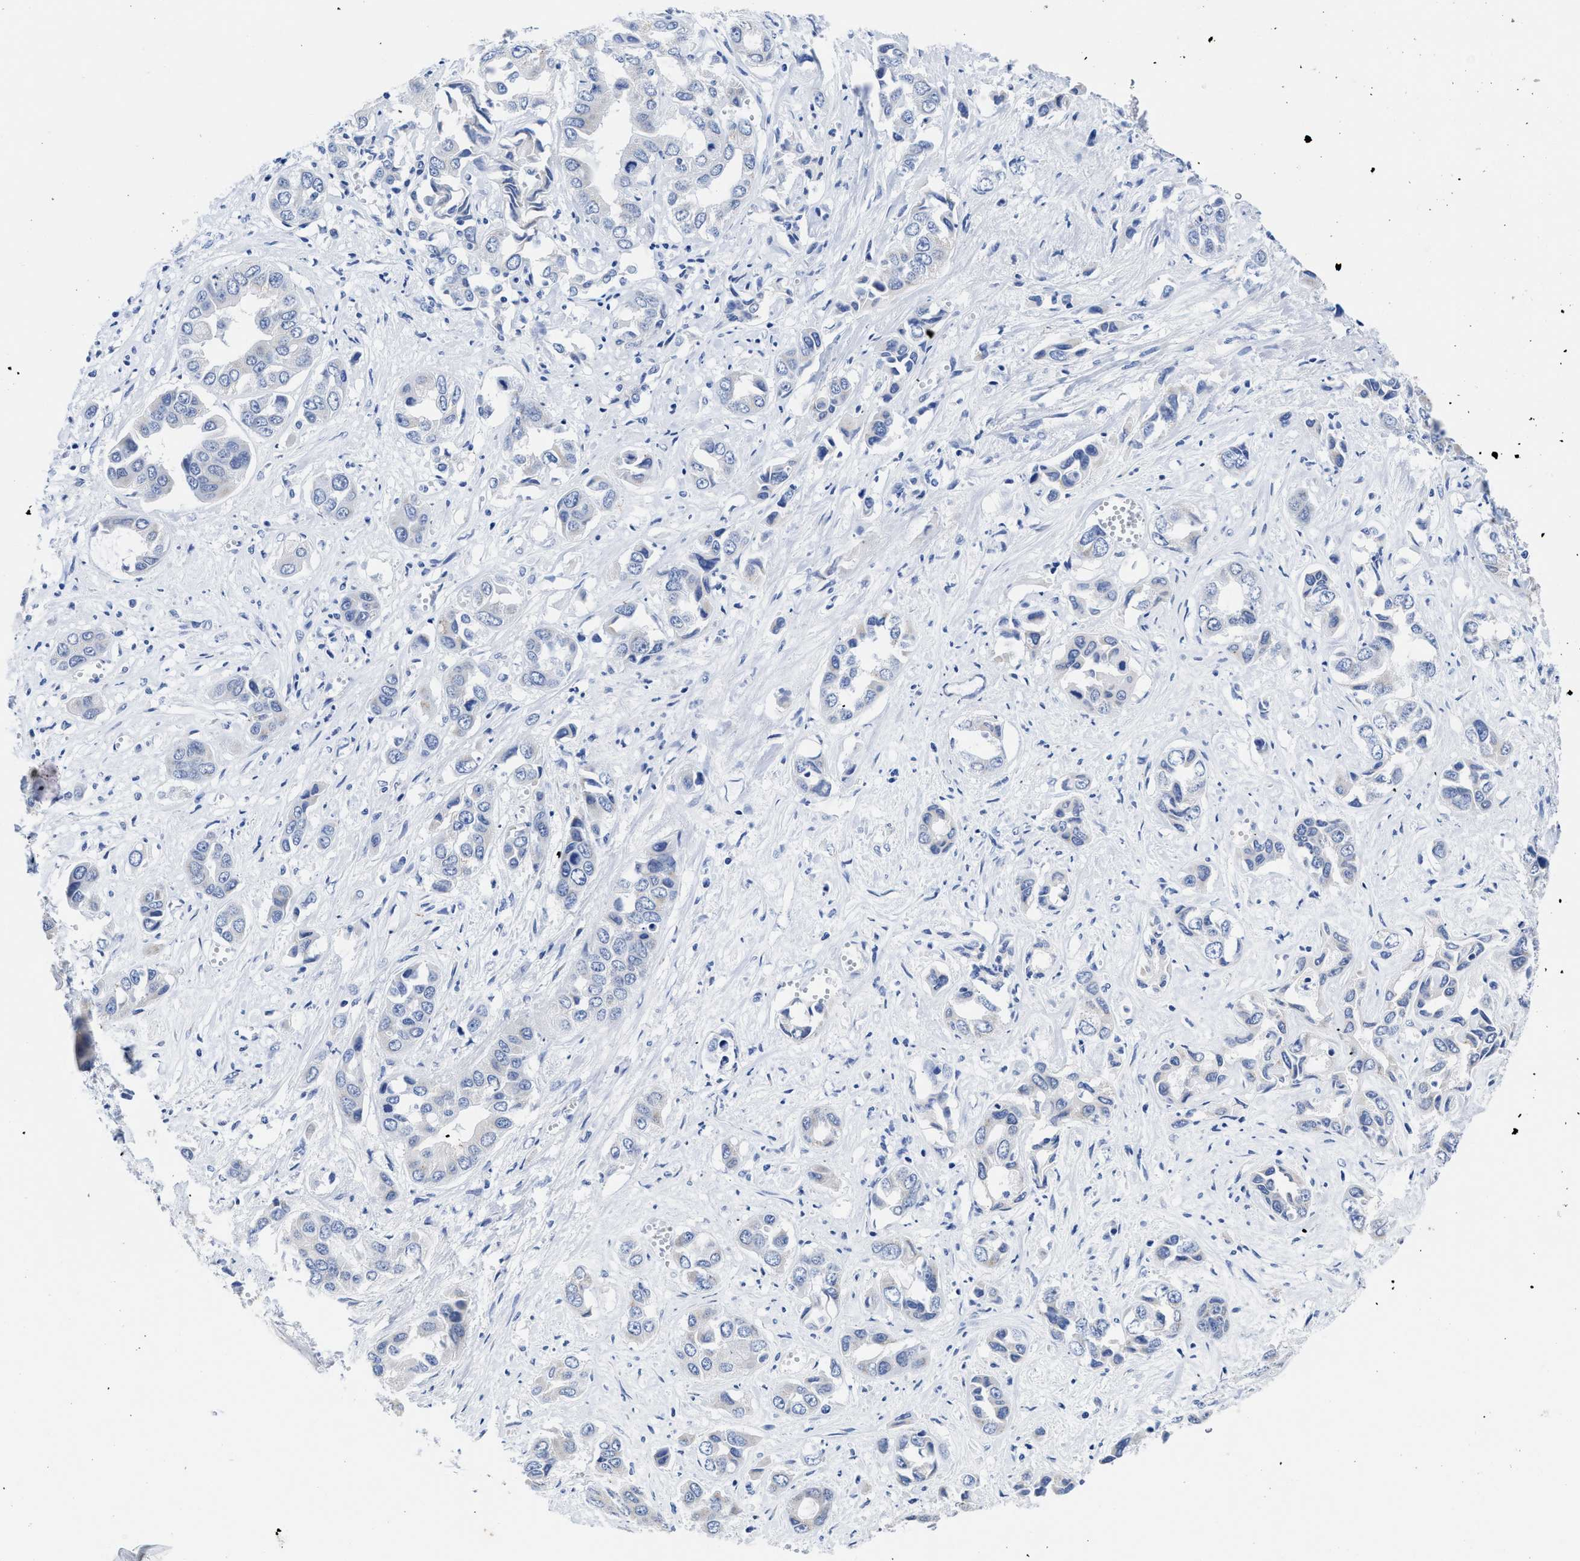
{"staining": {"intensity": "negative", "quantity": "none", "location": "none"}, "tissue": "liver cancer", "cell_type": "Tumor cells", "image_type": "cancer", "snomed": [{"axis": "morphology", "description": "Cholangiocarcinoma"}, {"axis": "topography", "description": "Liver"}], "caption": "Histopathology image shows no significant protein positivity in tumor cells of liver cholangiocarcinoma.", "gene": "HOOK1", "patient": {"sex": "female", "age": 52}}